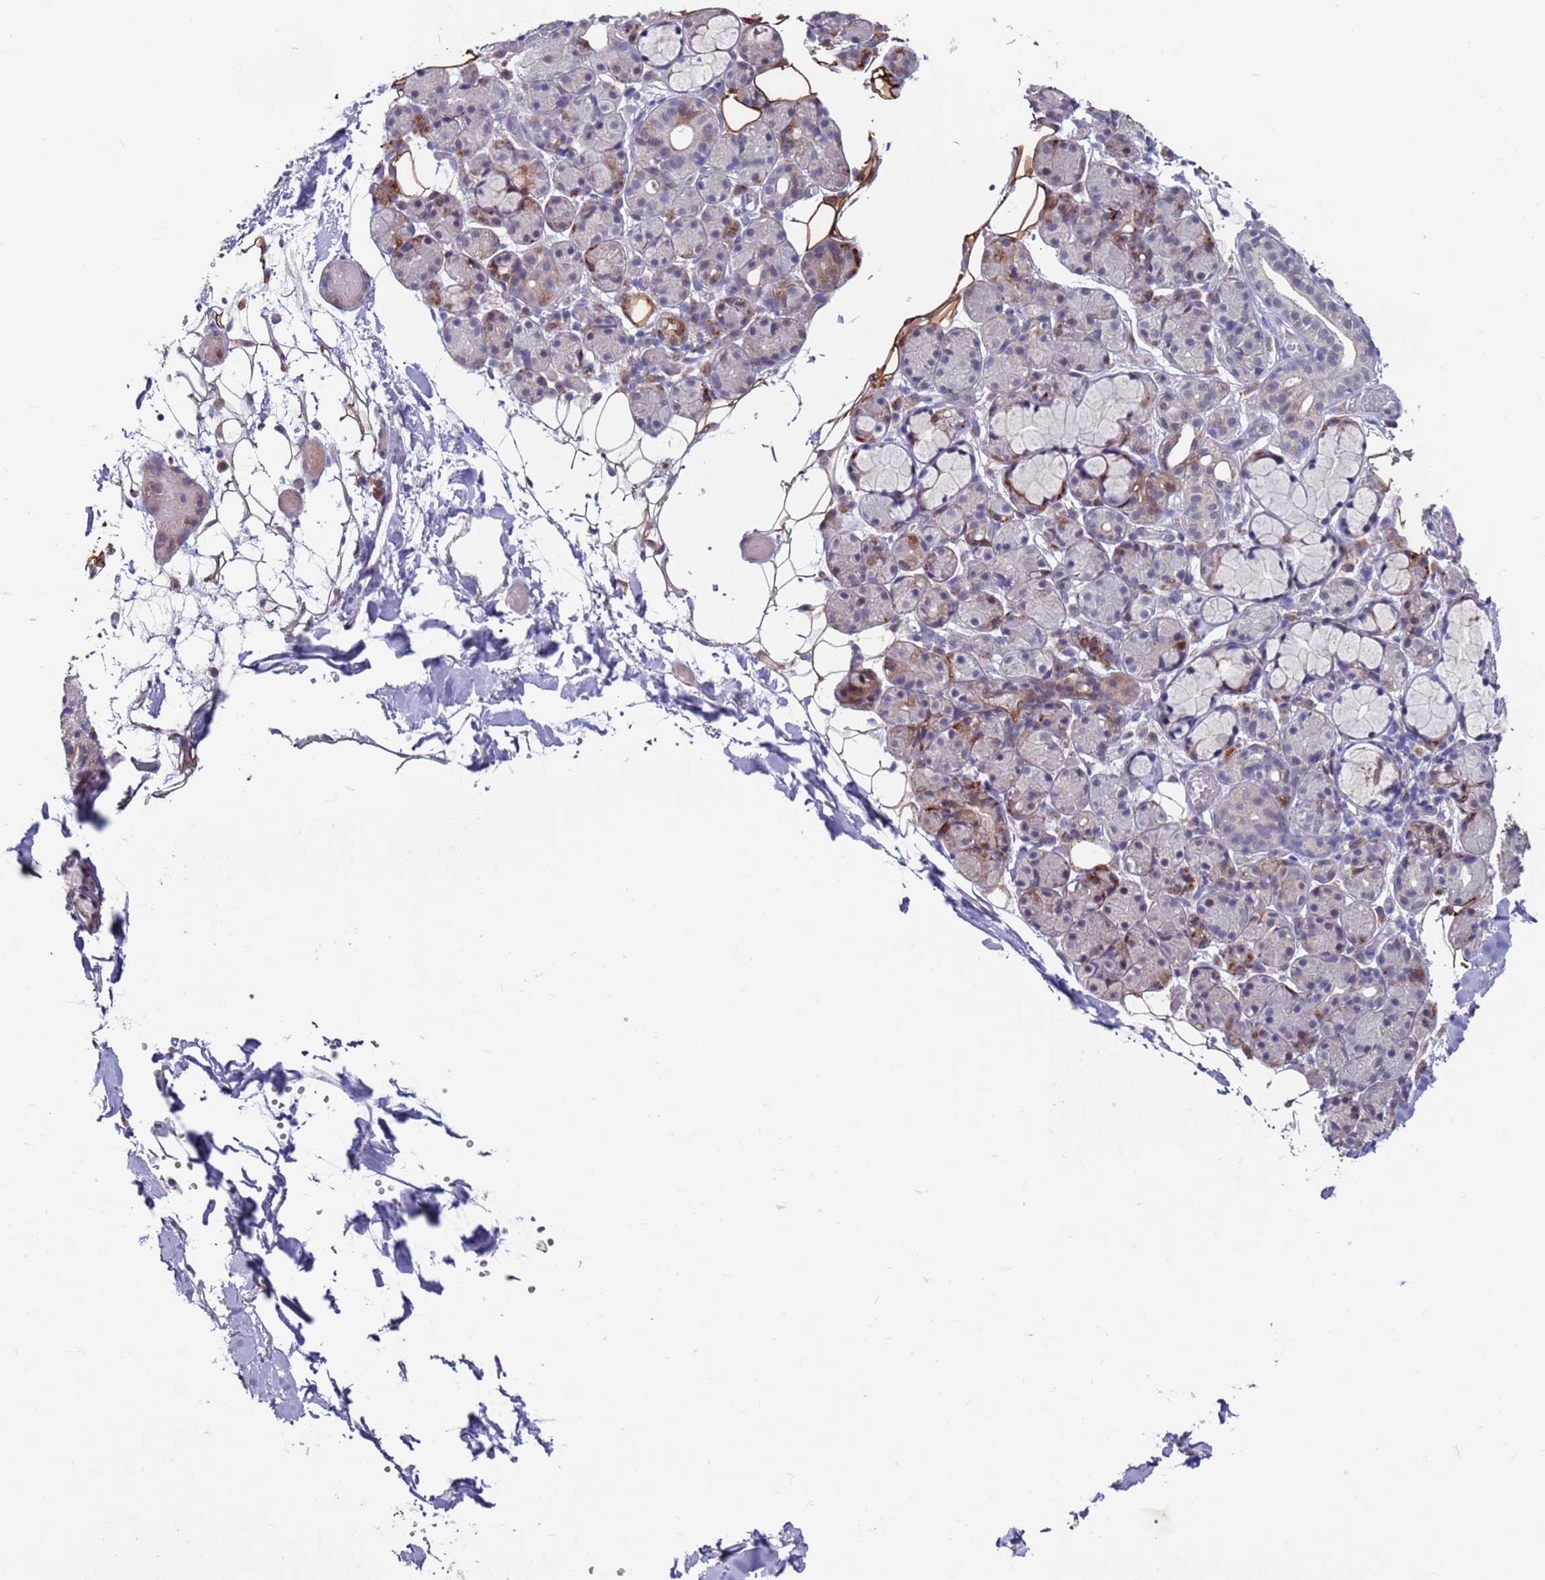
{"staining": {"intensity": "moderate", "quantity": "<25%", "location": "cytoplasmic/membranous"}, "tissue": "salivary gland", "cell_type": "Glandular cells", "image_type": "normal", "snomed": [{"axis": "morphology", "description": "Normal tissue, NOS"}, {"axis": "topography", "description": "Salivary gland"}], "caption": "Salivary gland stained with DAB (3,3'-diaminobenzidine) immunohistochemistry exhibits low levels of moderate cytoplasmic/membranous staining in approximately <25% of glandular cells.", "gene": "FBXO27", "patient": {"sex": "male", "age": 63}}